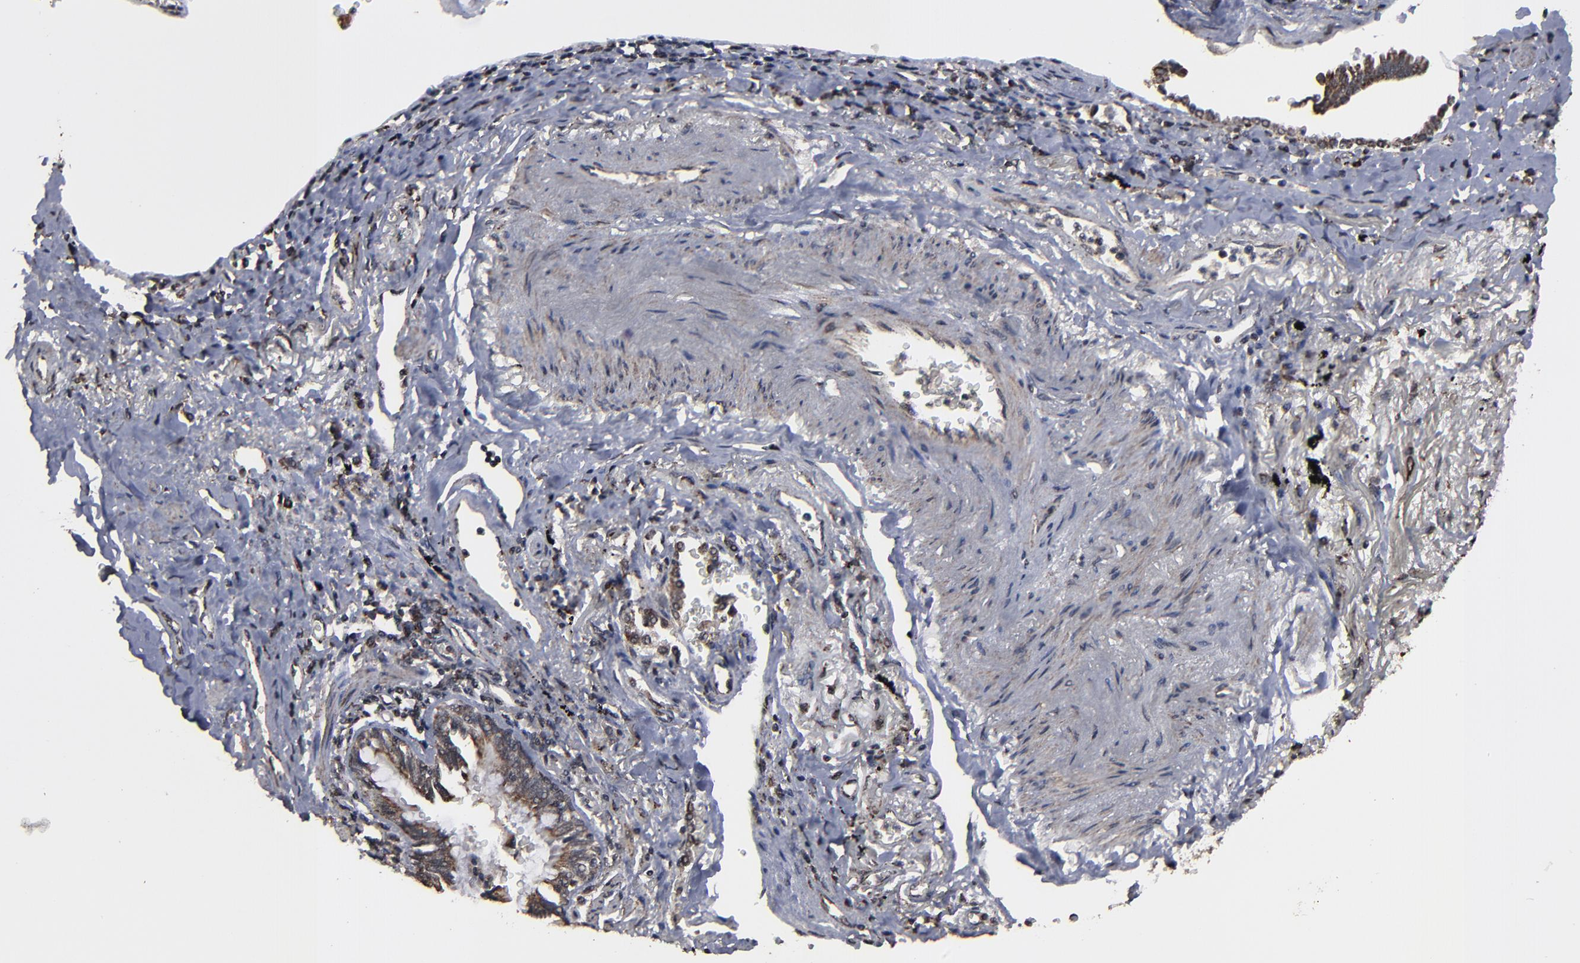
{"staining": {"intensity": "strong", "quantity": ">75%", "location": "cytoplasmic/membranous"}, "tissue": "lung cancer", "cell_type": "Tumor cells", "image_type": "cancer", "snomed": [{"axis": "morphology", "description": "Adenocarcinoma, NOS"}, {"axis": "topography", "description": "Lung"}], "caption": "IHC of lung adenocarcinoma shows high levels of strong cytoplasmic/membranous positivity in about >75% of tumor cells.", "gene": "BNIP3", "patient": {"sex": "female", "age": 64}}